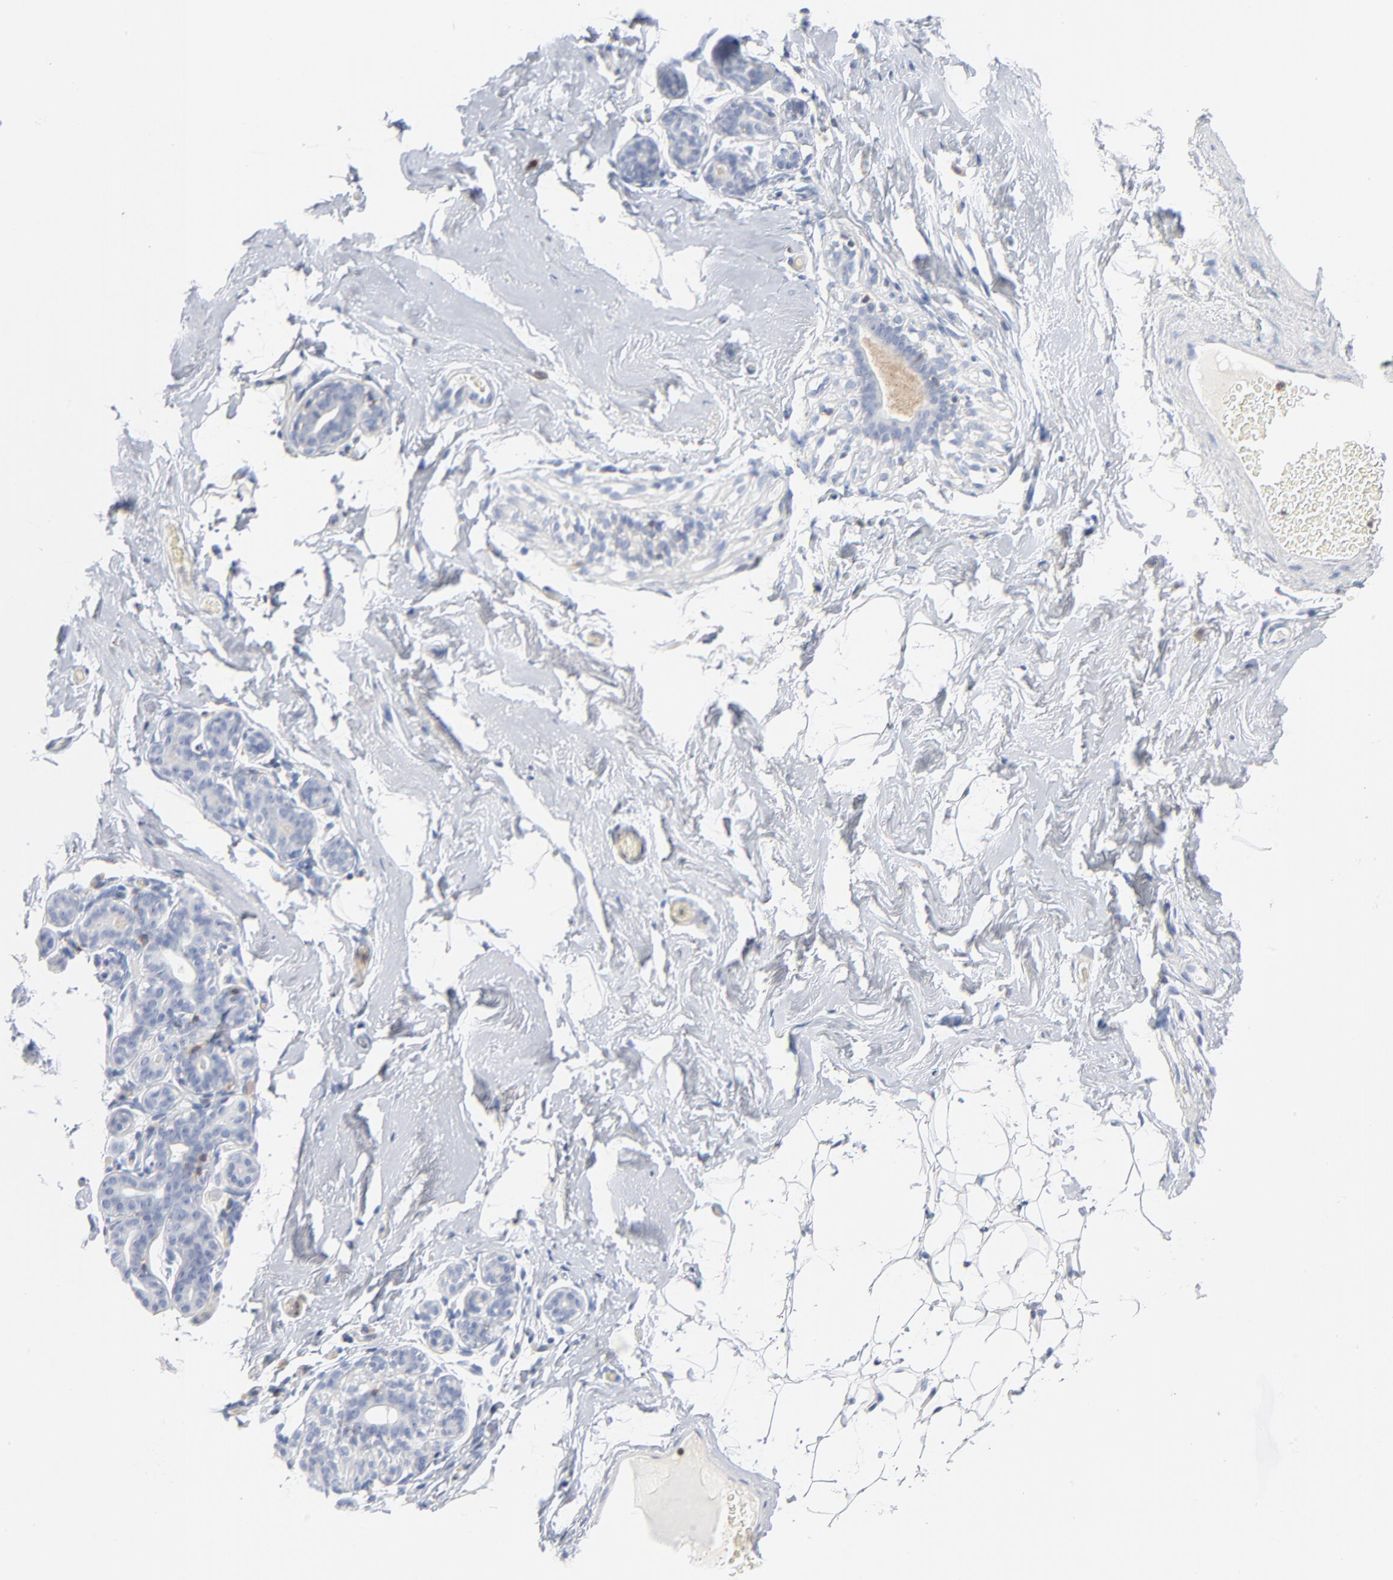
{"staining": {"intensity": "negative", "quantity": "none", "location": "none"}, "tissue": "breast", "cell_type": "Adipocytes", "image_type": "normal", "snomed": [{"axis": "morphology", "description": "Normal tissue, NOS"}, {"axis": "topography", "description": "Breast"}, {"axis": "topography", "description": "Soft tissue"}], "caption": "This photomicrograph is of normal breast stained with immunohistochemistry to label a protein in brown with the nuclei are counter-stained blue. There is no expression in adipocytes.", "gene": "PTK2B", "patient": {"sex": "female", "age": 75}}